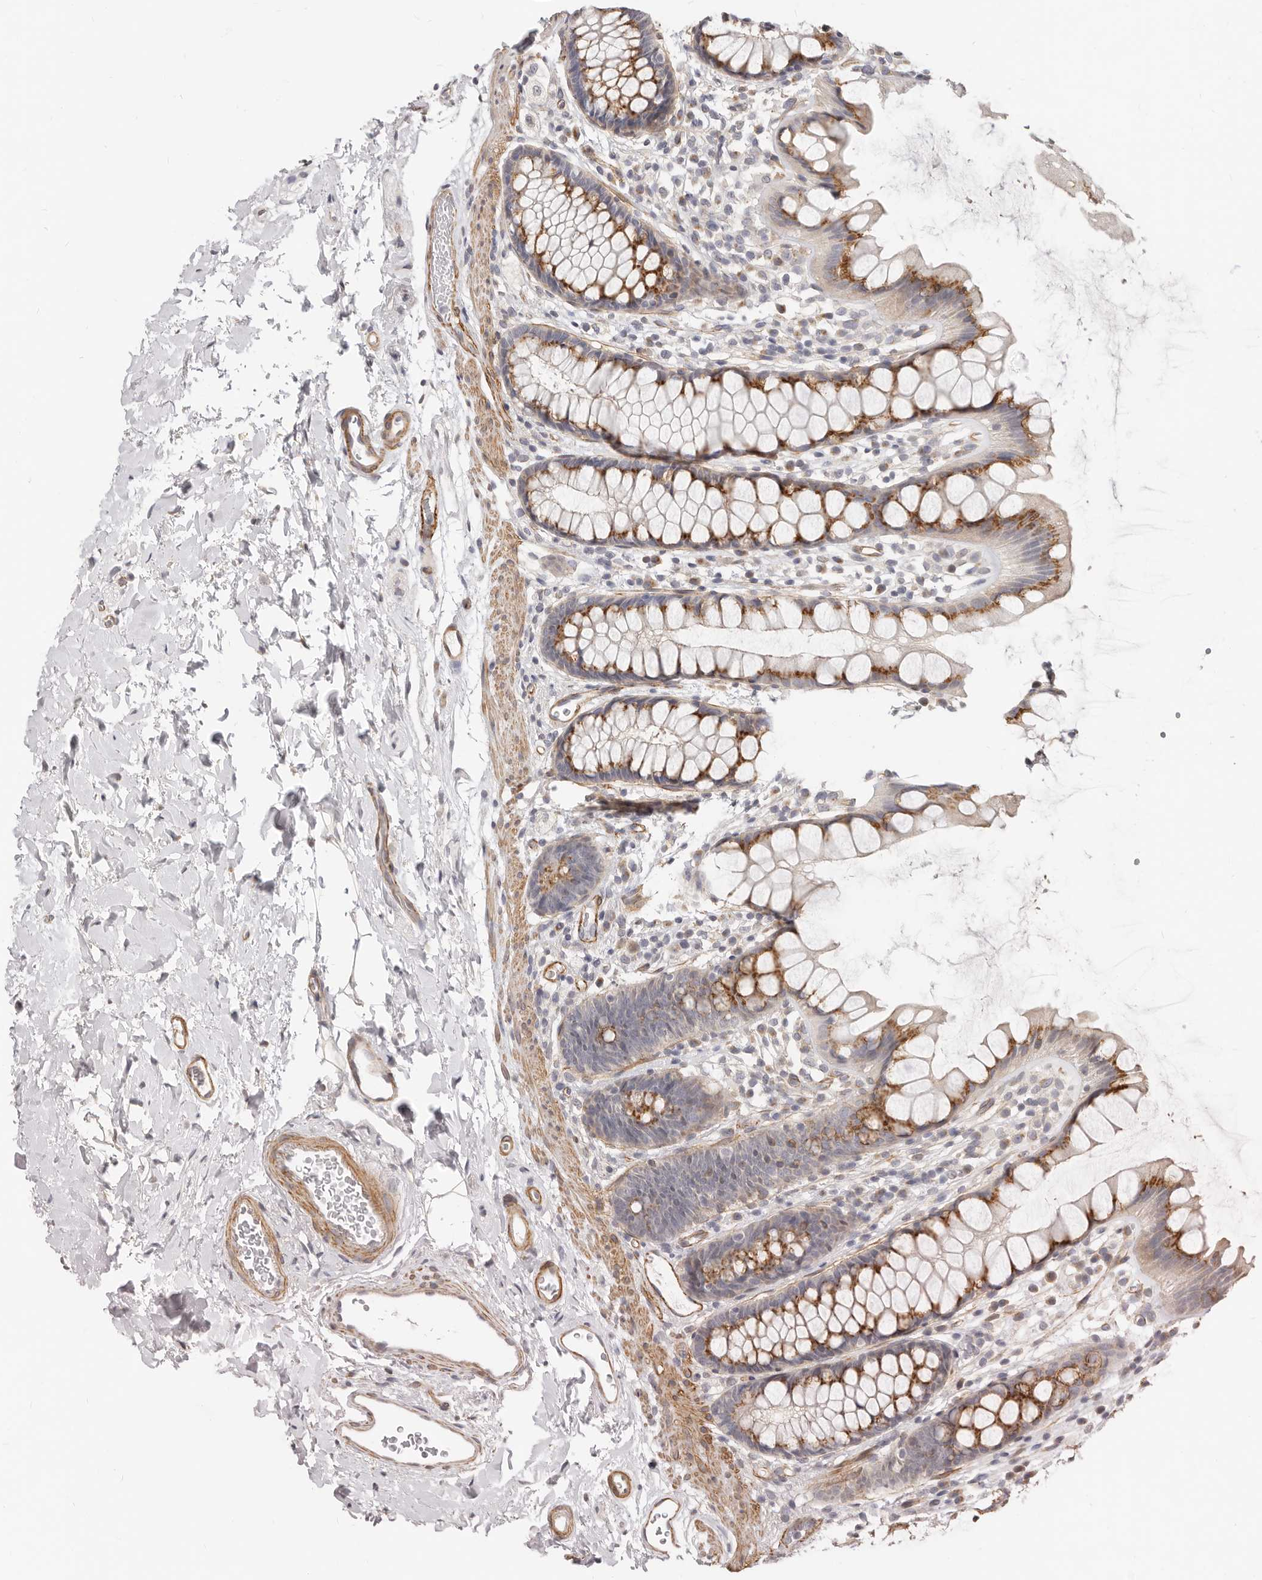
{"staining": {"intensity": "strong", "quantity": ">75%", "location": "cytoplasmic/membranous"}, "tissue": "rectum", "cell_type": "Glandular cells", "image_type": "normal", "snomed": [{"axis": "morphology", "description": "Normal tissue, NOS"}, {"axis": "topography", "description": "Rectum"}], "caption": "Immunohistochemical staining of normal rectum displays strong cytoplasmic/membranous protein positivity in approximately >75% of glandular cells. (Brightfield microscopy of DAB IHC at high magnification).", "gene": "RABAC1", "patient": {"sex": "female", "age": 65}}